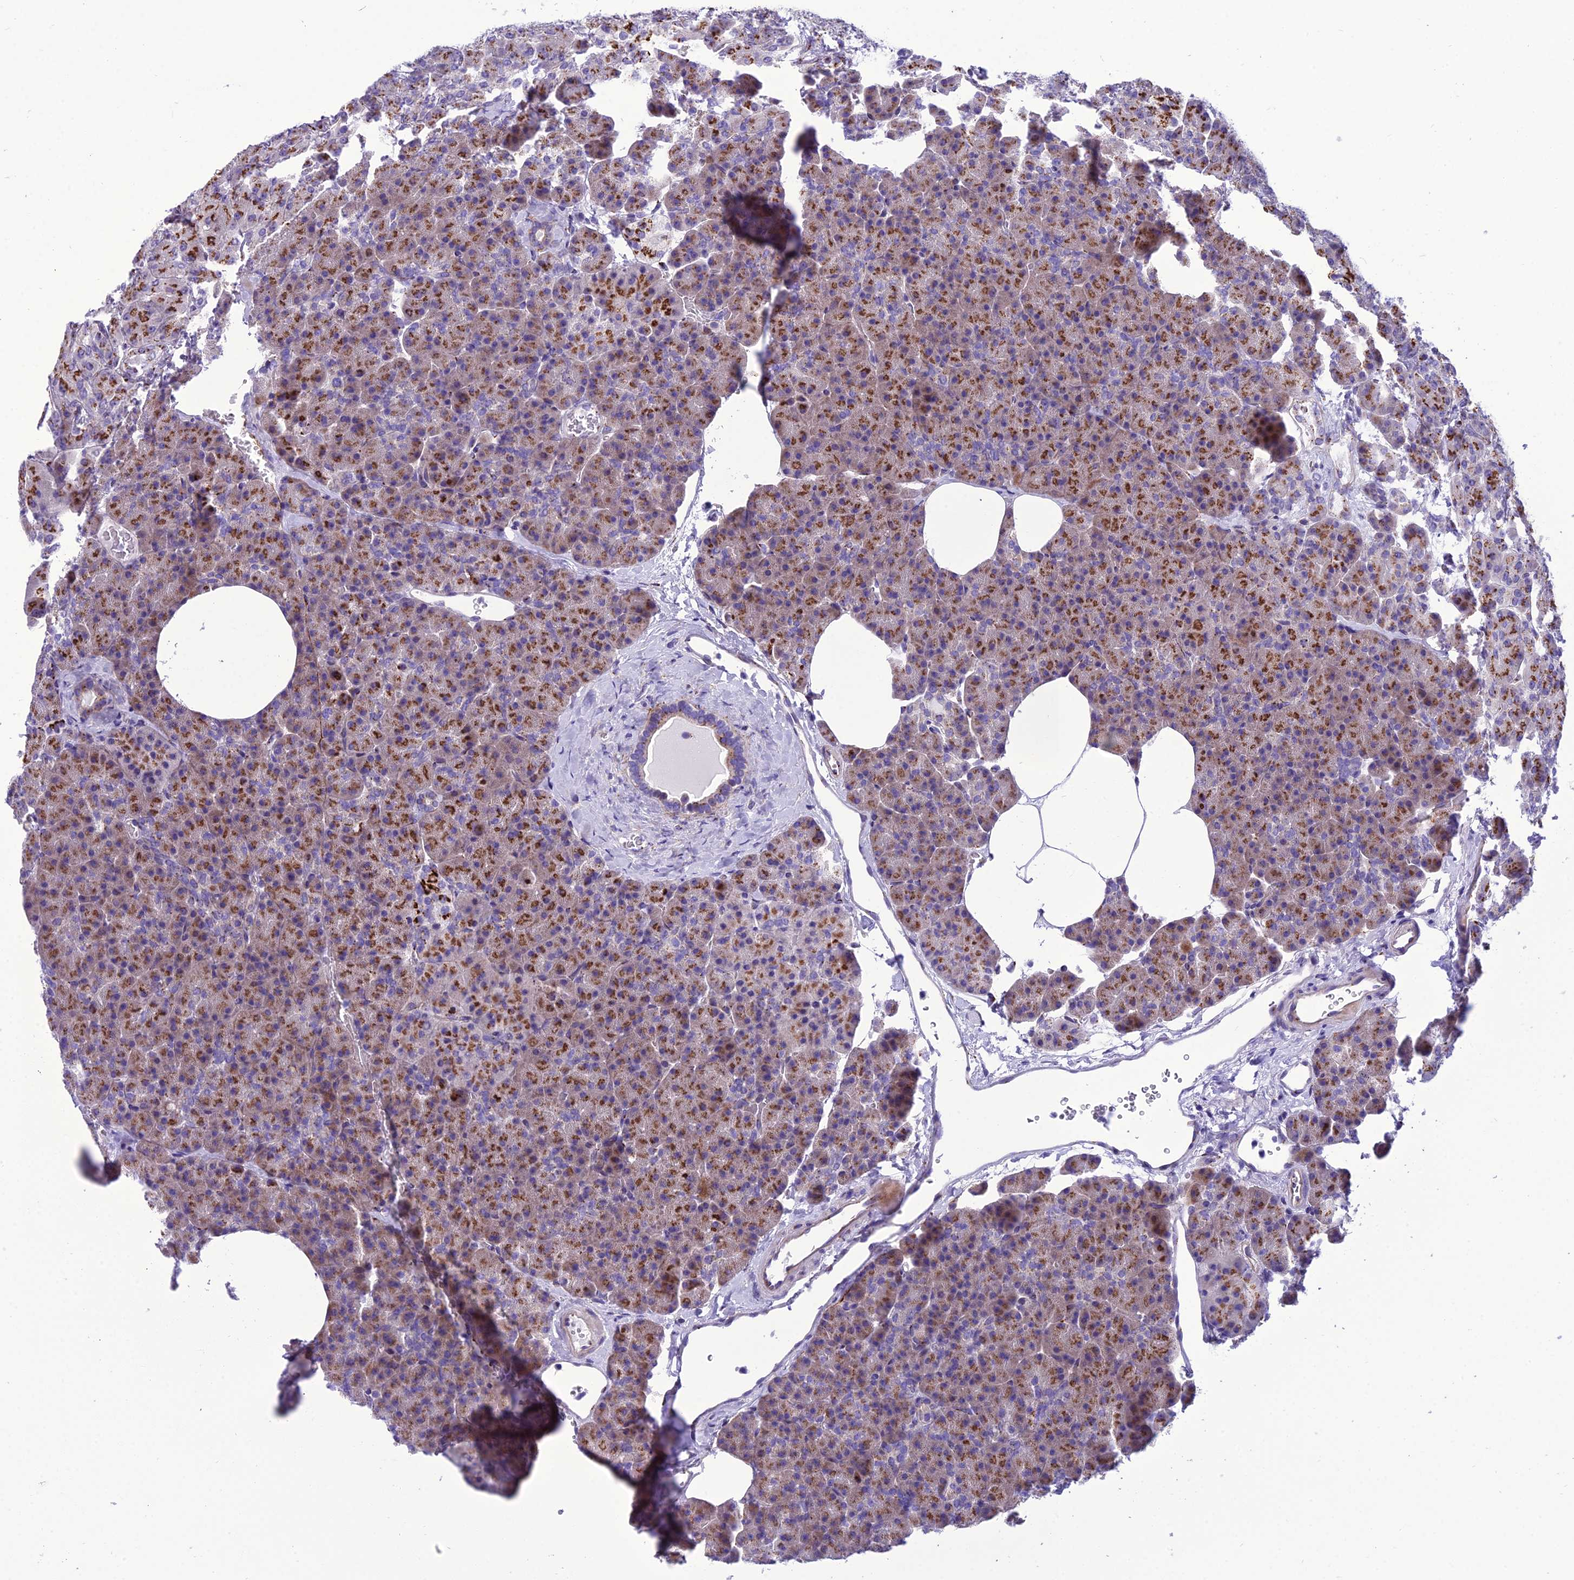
{"staining": {"intensity": "strong", "quantity": ">75%", "location": "cytoplasmic/membranous"}, "tissue": "pancreas", "cell_type": "Exocrine glandular cells", "image_type": "normal", "snomed": [{"axis": "morphology", "description": "Normal tissue, NOS"}, {"axis": "morphology", "description": "Carcinoid, malignant, NOS"}, {"axis": "topography", "description": "Pancreas"}], "caption": "Immunohistochemical staining of benign human pancreas exhibits high levels of strong cytoplasmic/membranous staining in approximately >75% of exocrine glandular cells.", "gene": "GOLM2", "patient": {"sex": "female", "age": 35}}